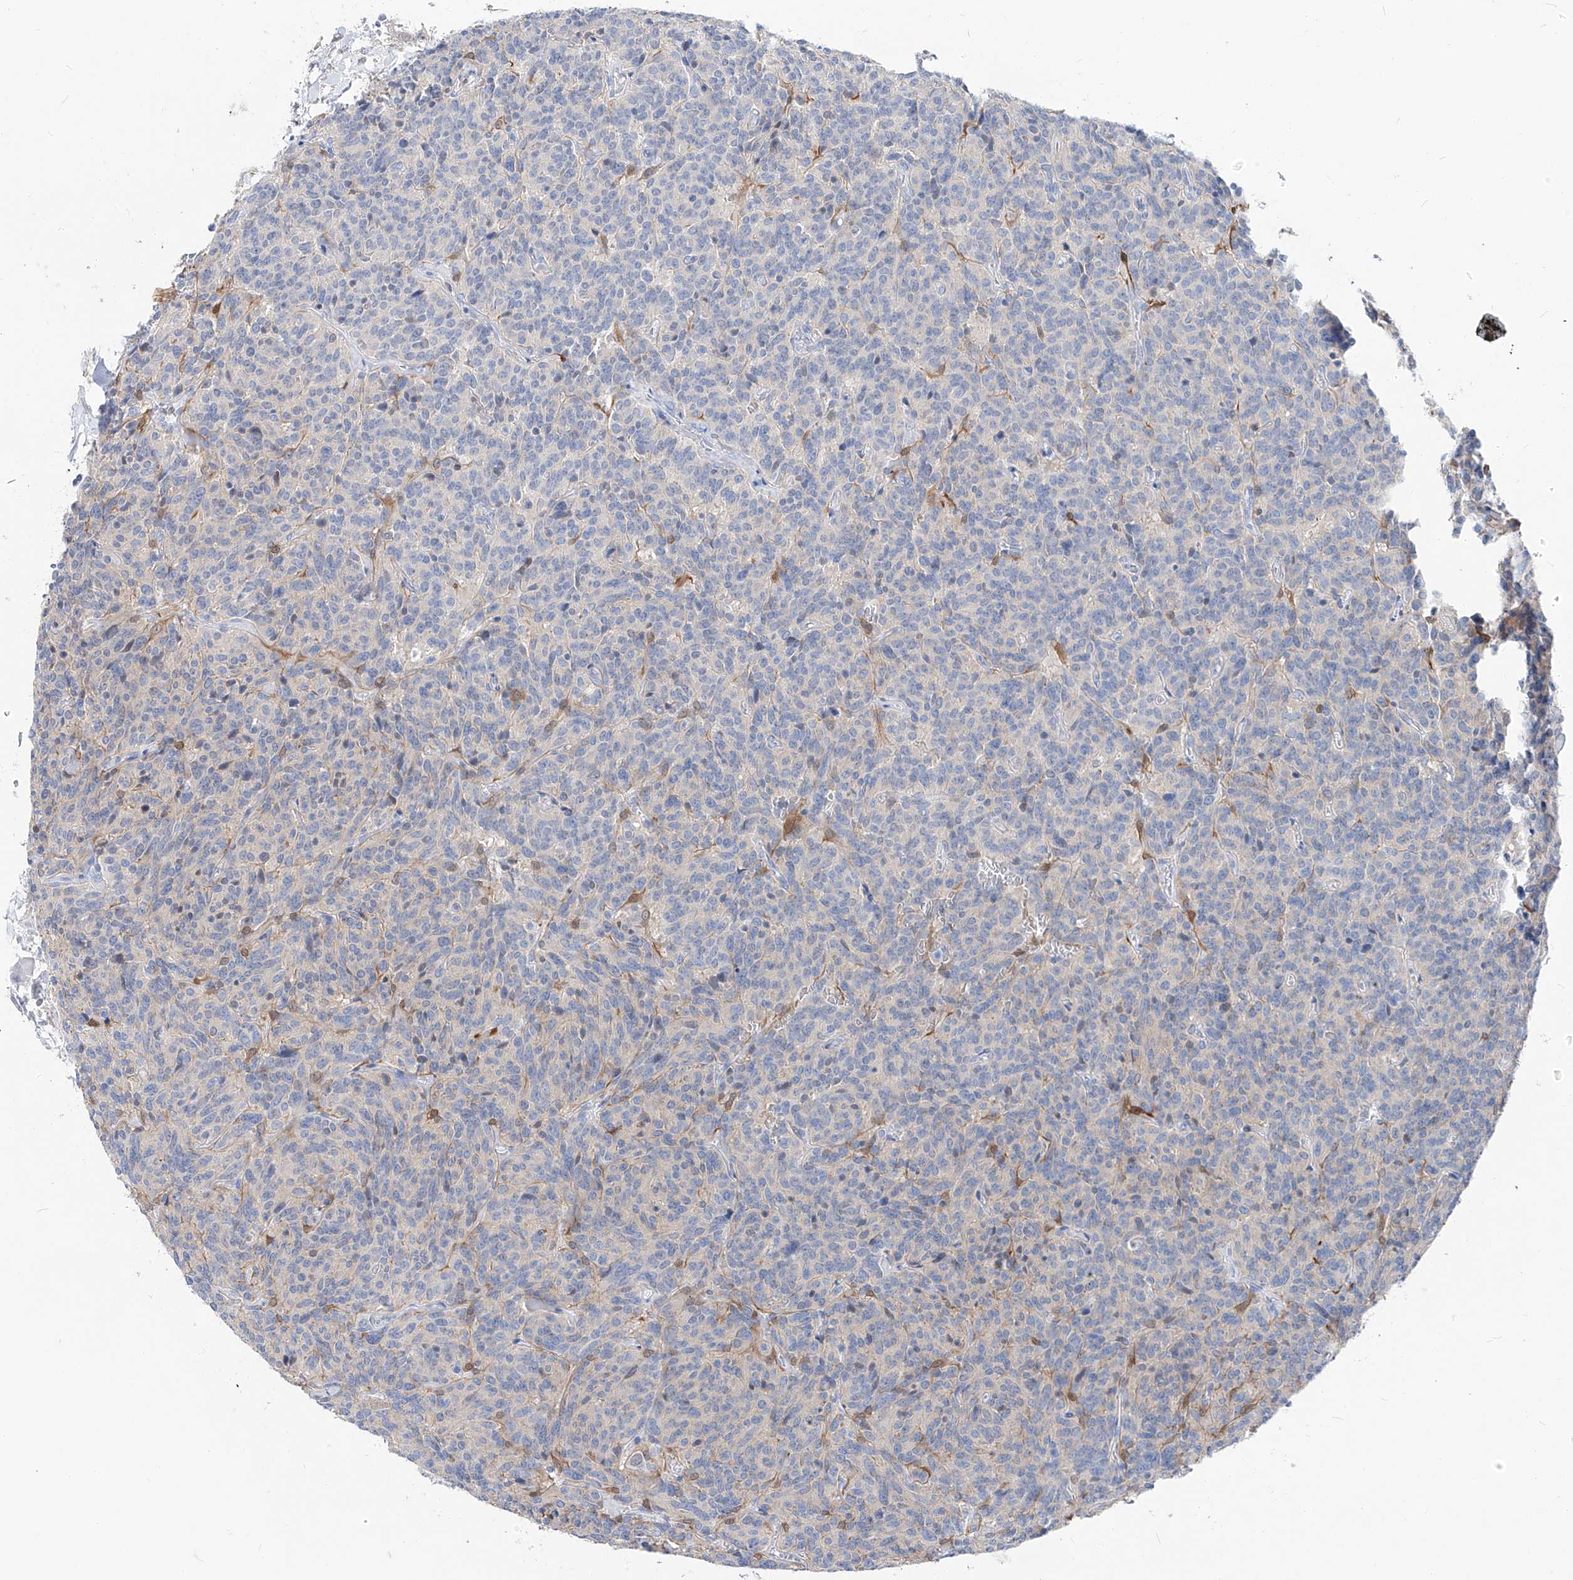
{"staining": {"intensity": "negative", "quantity": "none", "location": "none"}, "tissue": "carcinoid", "cell_type": "Tumor cells", "image_type": "cancer", "snomed": [{"axis": "morphology", "description": "Carcinoid, malignant, NOS"}, {"axis": "topography", "description": "Lung"}], "caption": "Photomicrograph shows no significant protein positivity in tumor cells of carcinoid (malignant). The staining was performed using DAB (3,3'-diaminobenzidine) to visualize the protein expression in brown, while the nuclei were stained in blue with hematoxylin (Magnification: 20x).", "gene": "UFL1", "patient": {"sex": "female", "age": 46}}